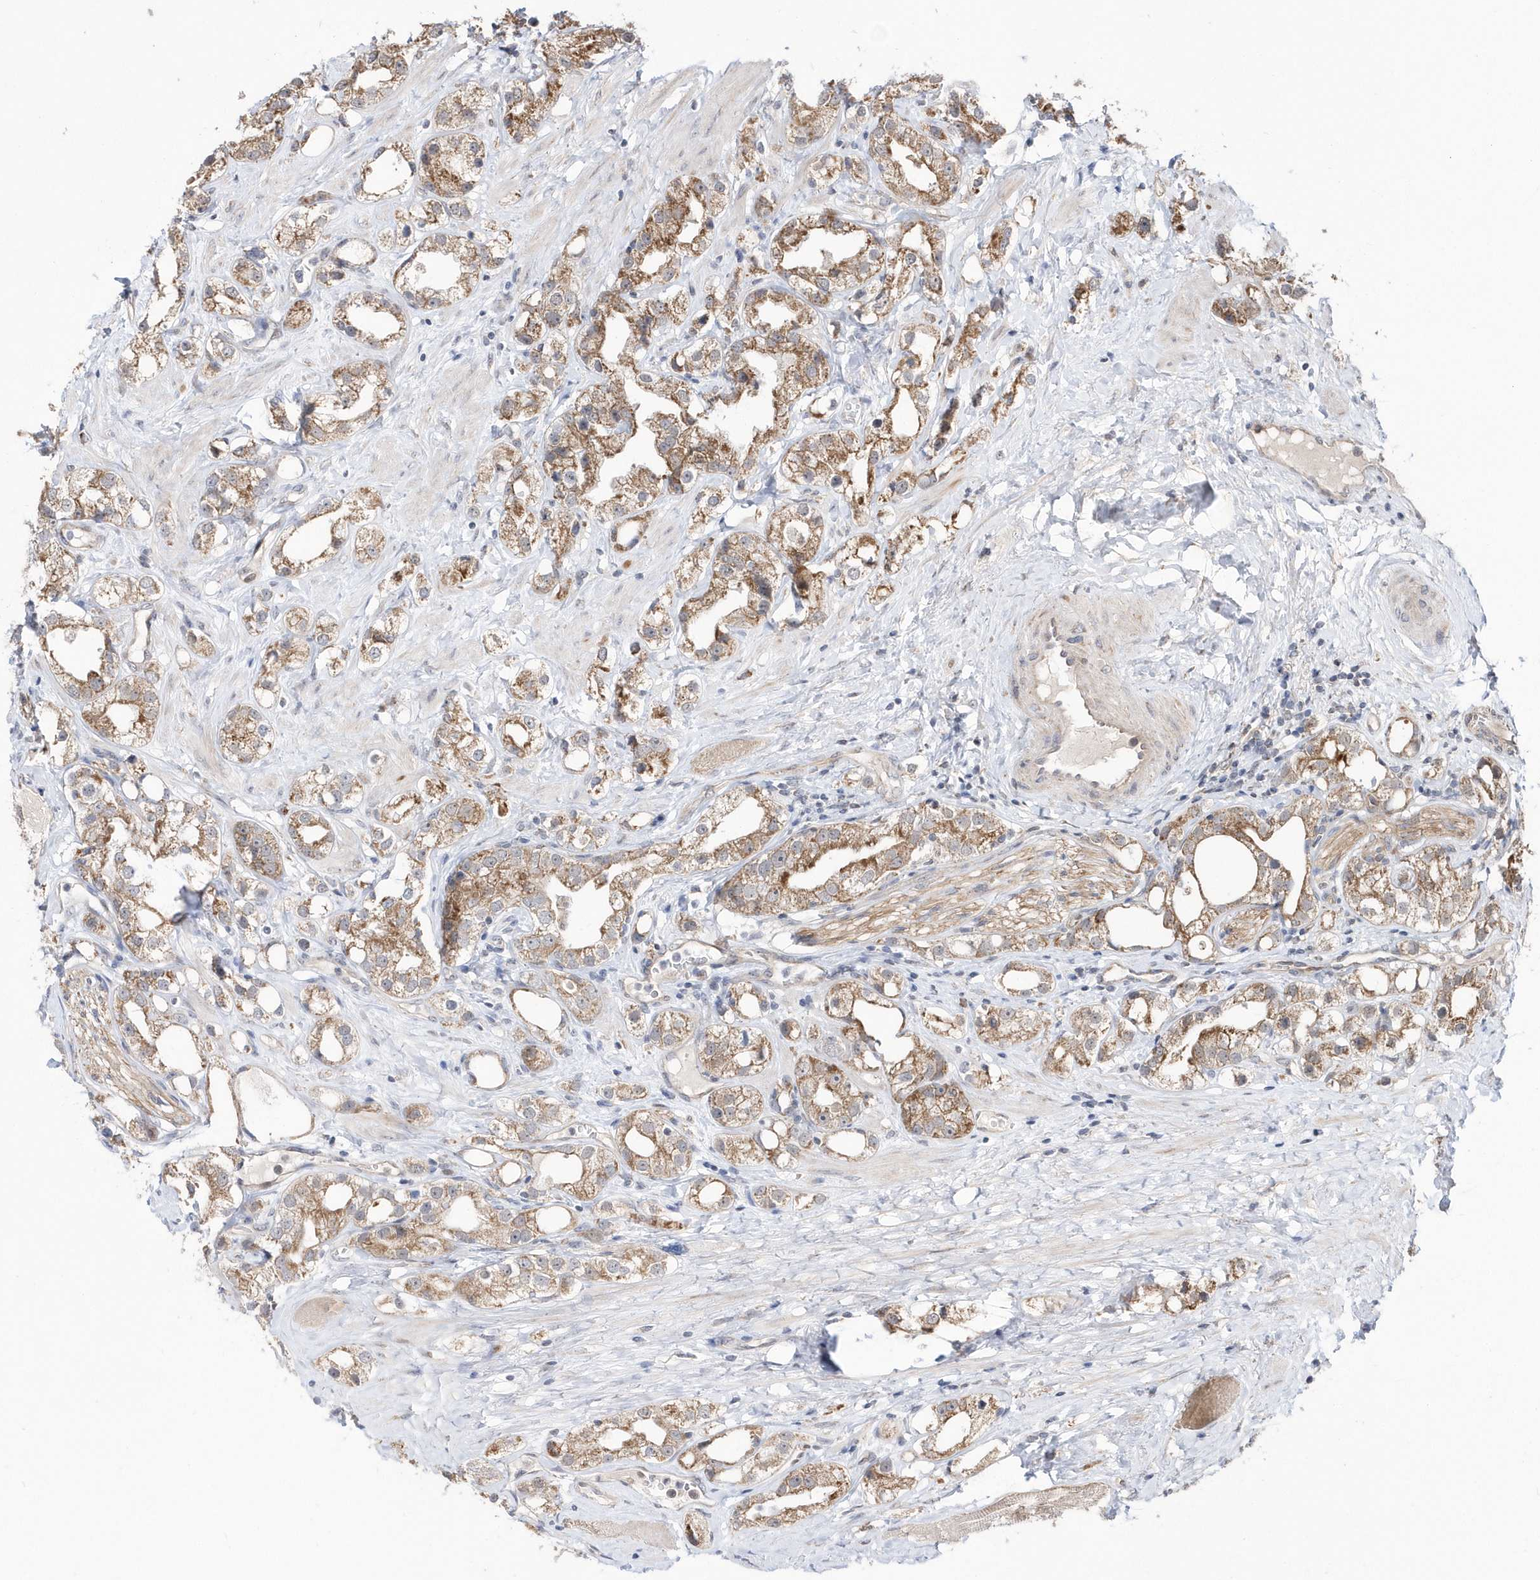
{"staining": {"intensity": "moderate", "quantity": ">75%", "location": "cytoplasmic/membranous"}, "tissue": "prostate cancer", "cell_type": "Tumor cells", "image_type": "cancer", "snomed": [{"axis": "morphology", "description": "Adenocarcinoma, NOS"}, {"axis": "topography", "description": "Prostate"}], "caption": "Tumor cells reveal medium levels of moderate cytoplasmic/membranous expression in about >75% of cells in human prostate cancer.", "gene": "DALRD3", "patient": {"sex": "male", "age": 79}}